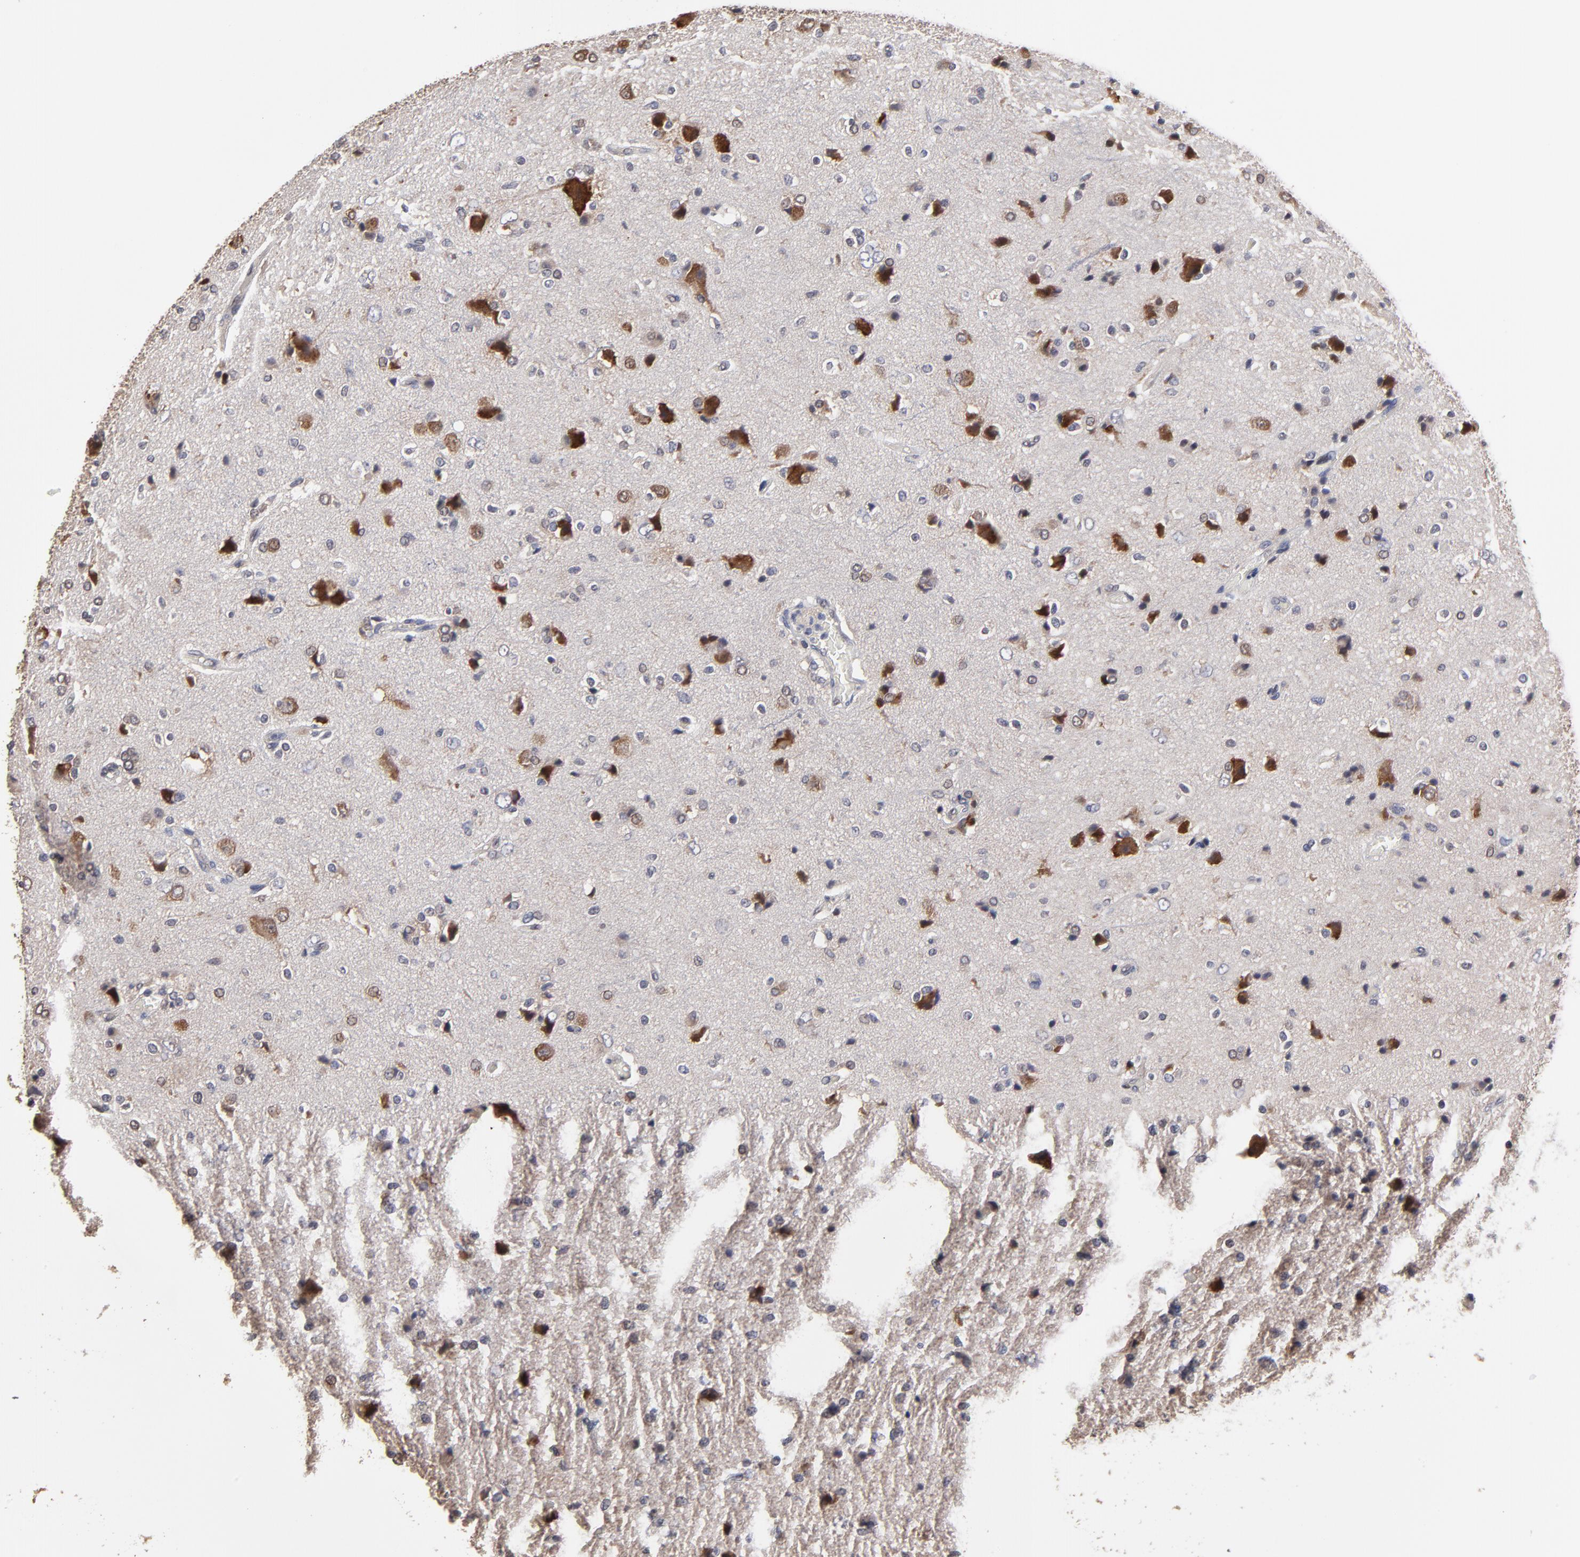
{"staining": {"intensity": "weak", "quantity": "25%-75%", "location": "cytoplasmic/membranous,nuclear"}, "tissue": "glioma", "cell_type": "Tumor cells", "image_type": "cancer", "snomed": [{"axis": "morphology", "description": "Glioma, malignant, High grade"}, {"axis": "topography", "description": "Brain"}], "caption": "High-magnification brightfield microscopy of glioma stained with DAB (brown) and counterstained with hematoxylin (blue). tumor cells exhibit weak cytoplasmic/membranous and nuclear expression is present in approximately25%-75% of cells.", "gene": "CCT2", "patient": {"sex": "male", "age": 47}}